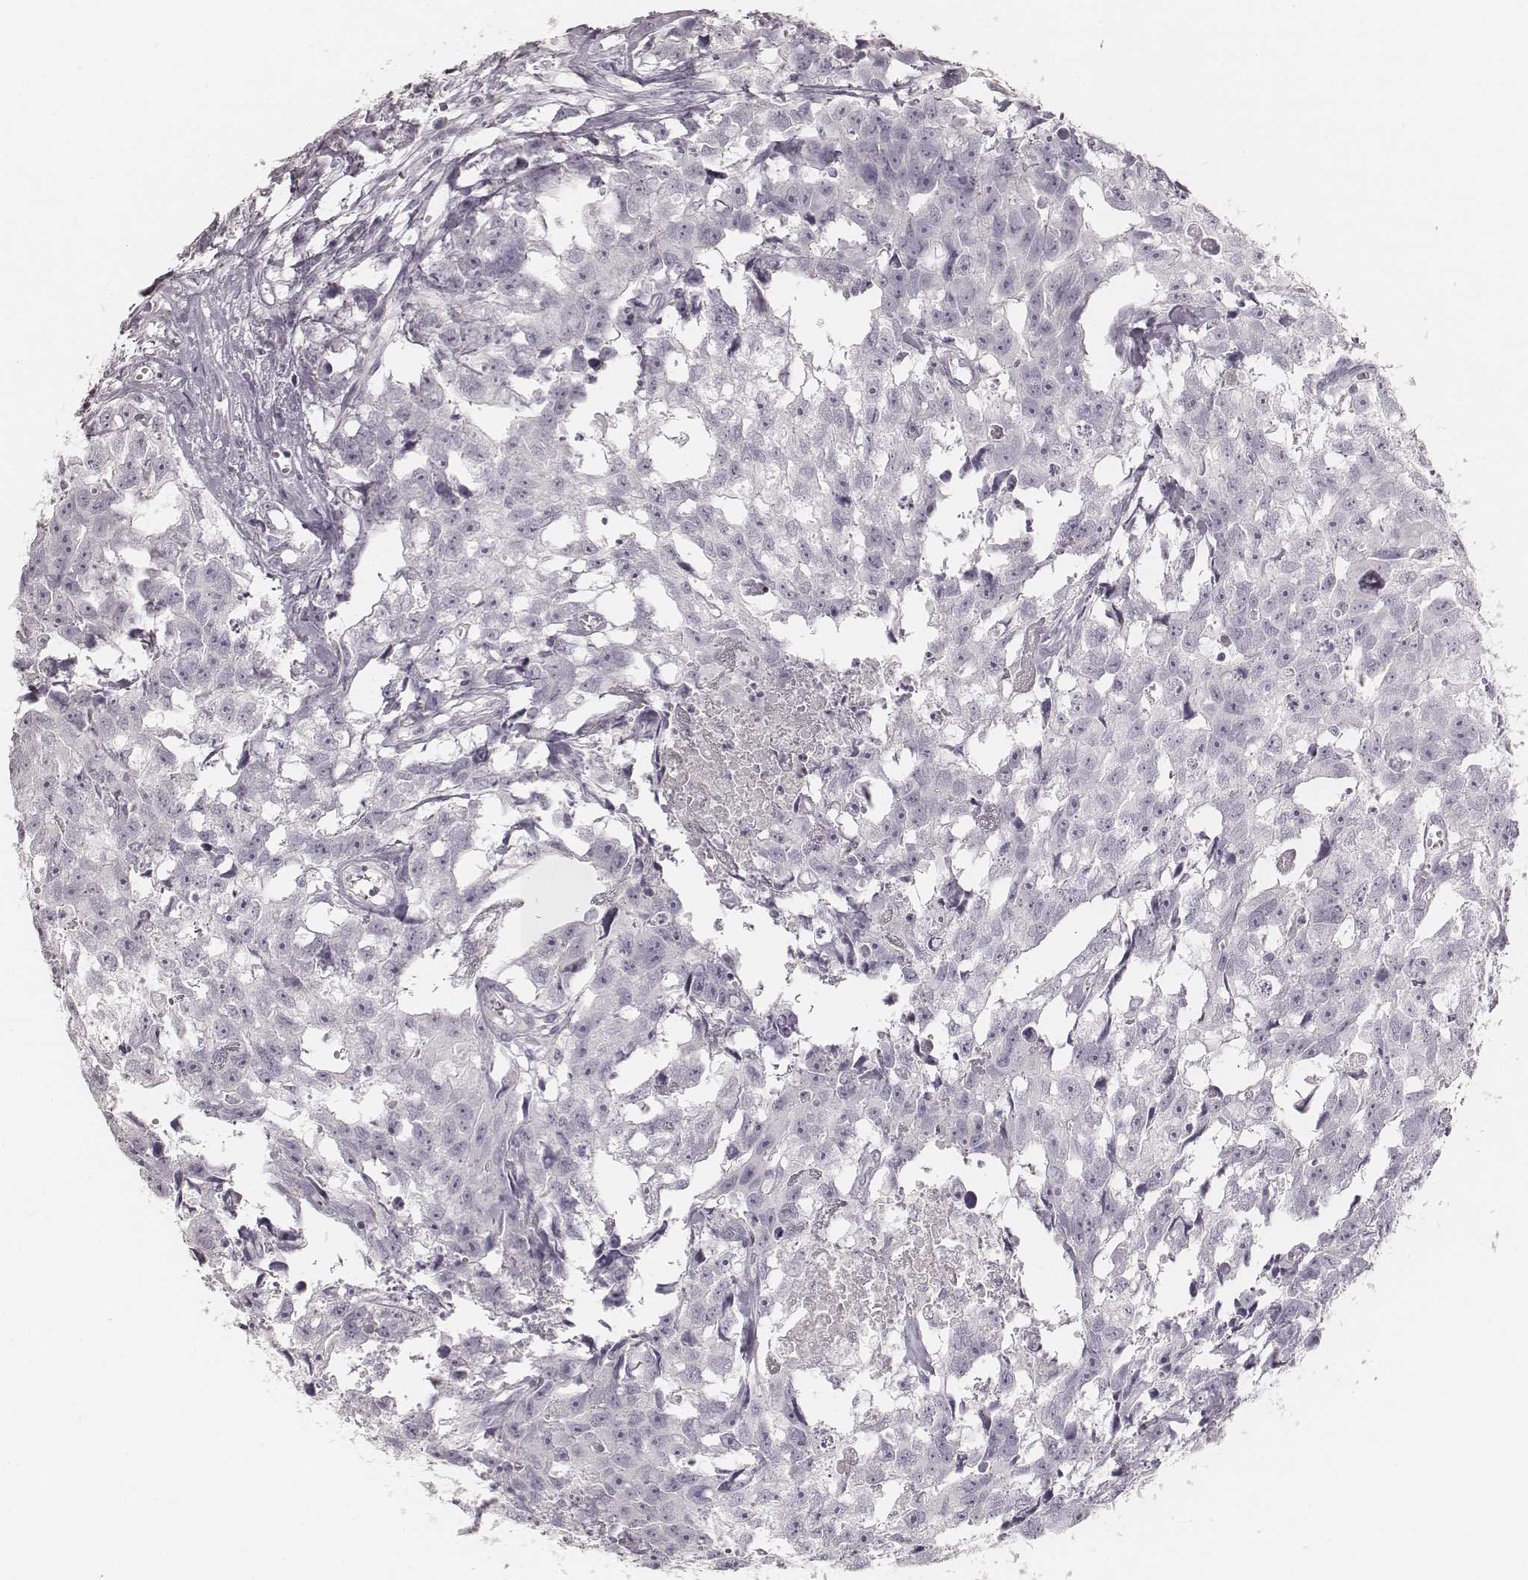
{"staining": {"intensity": "negative", "quantity": "none", "location": "none"}, "tissue": "testis cancer", "cell_type": "Tumor cells", "image_type": "cancer", "snomed": [{"axis": "morphology", "description": "Carcinoma, Embryonal, NOS"}, {"axis": "morphology", "description": "Teratoma, malignant, NOS"}, {"axis": "topography", "description": "Testis"}], "caption": "Tumor cells show no significant protein staining in testis teratoma (malignant).", "gene": "KRT31", "patient": {"sex": "male", "age": 44}}